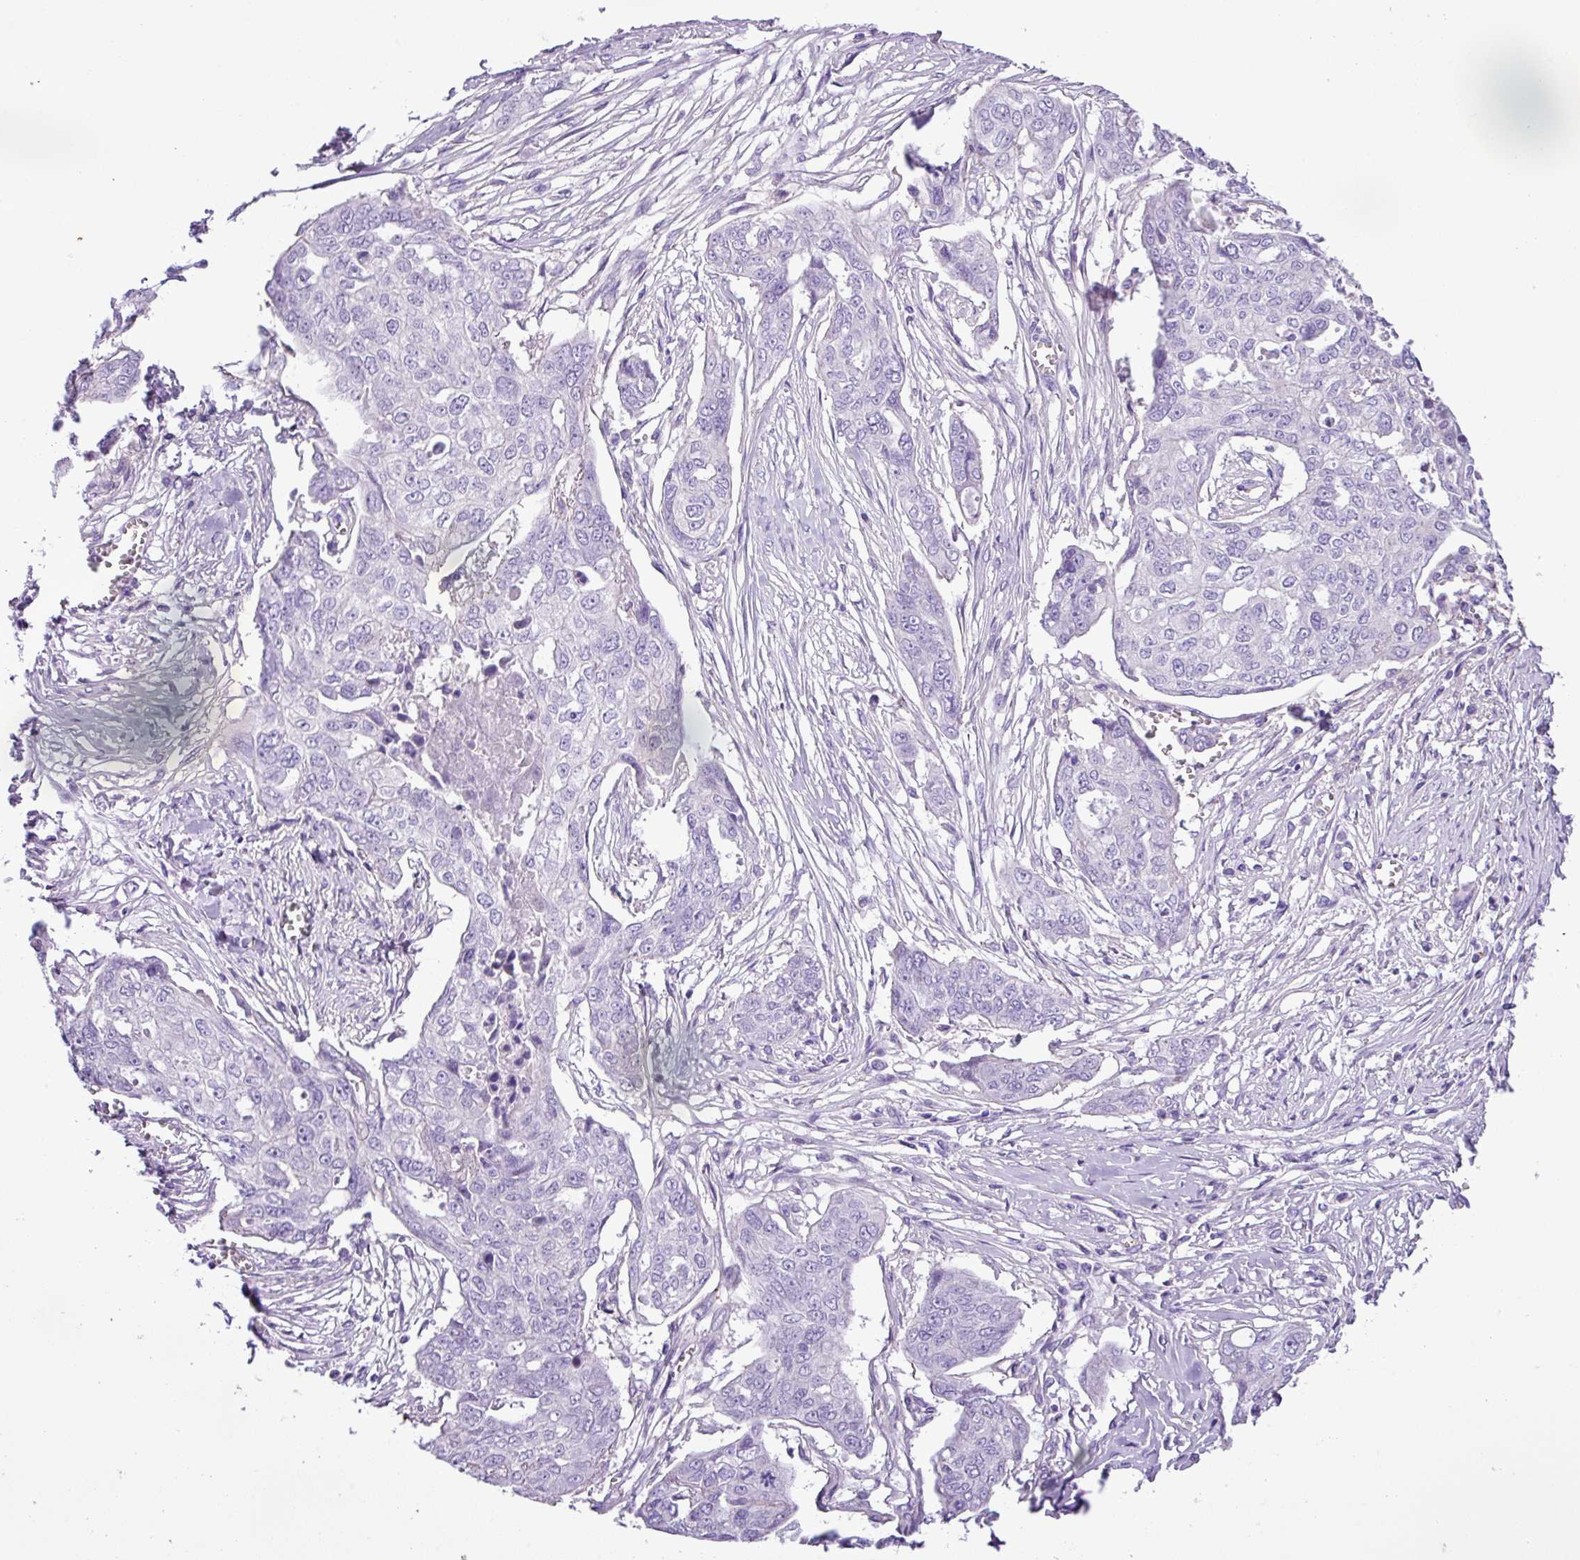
{"staining": {"intensity": "negative", "quantity": "none", "location": "none"}, "tissue": "ovarian cancer", "cell_type": "Tumor cells", "image_type": "cancer", "snomed": [{"axis": "morphology", "description": "Carcinoma, endometroid"}, {"axis": "topography", "description": "Ovary"}], "caption": "Ovarian endometroid carcinoma was stained to show a protein in brown. There is no significant expression in tumor cells.", "gene": "ZNF334", "patient": {"sex": "female", "age": 70}}